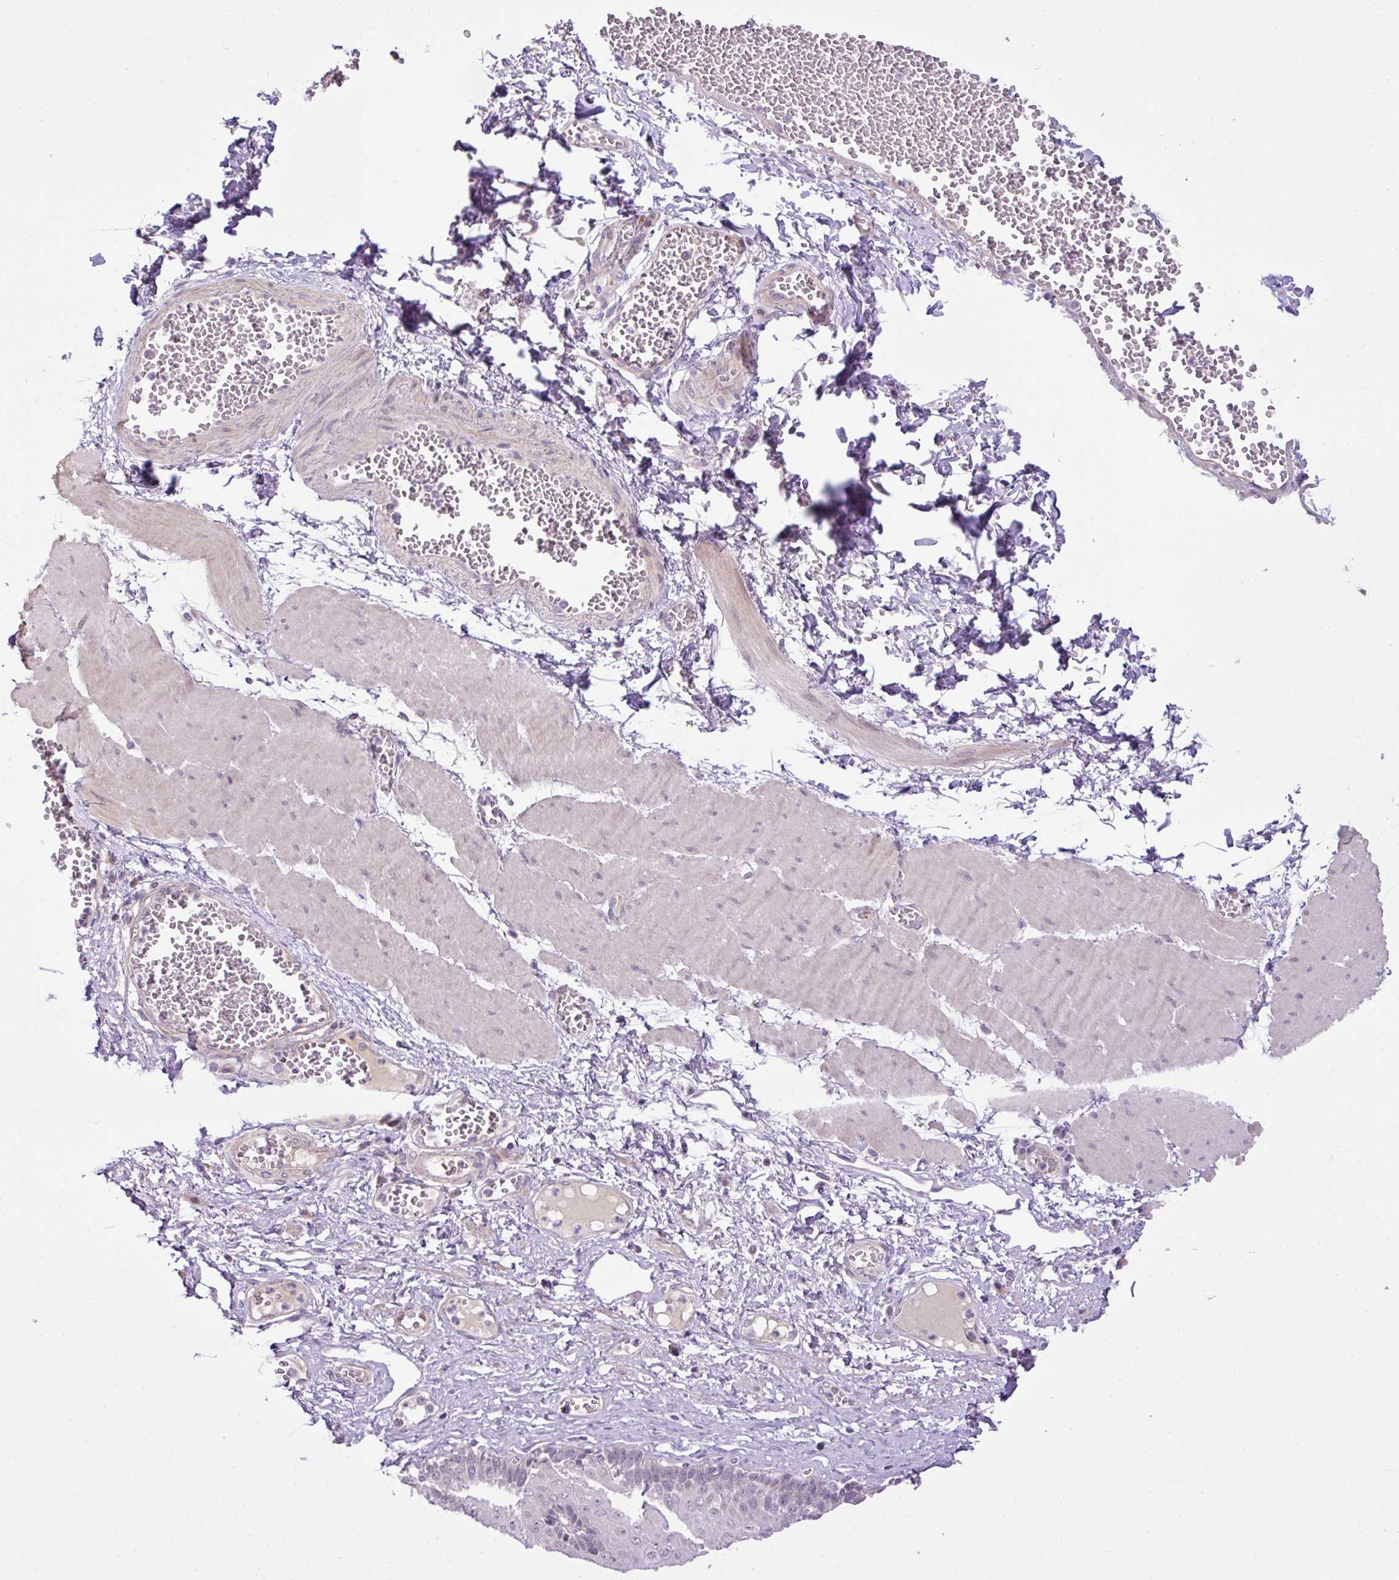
{"staining": {"intensity": "weak", "quantity": "25%-75%", "location": "nuclear"}, "tissue": "esophagus", "cell_type": "Squamous epithelial cells", "image_type": "normal", "snomed": [{"axis": "morphology", "description": "Normal tissue, NOS"}, {"axis": "topography", "description": "Esophagus"}], "caption": "This is a histology image of immunohistochemistry staining of unremarkable esophagus, which shows weak staining in the nuclear of squamous epithelial cells.", "gene": "DNAJB13", "patient": {"sex": "male", "age": 60}}